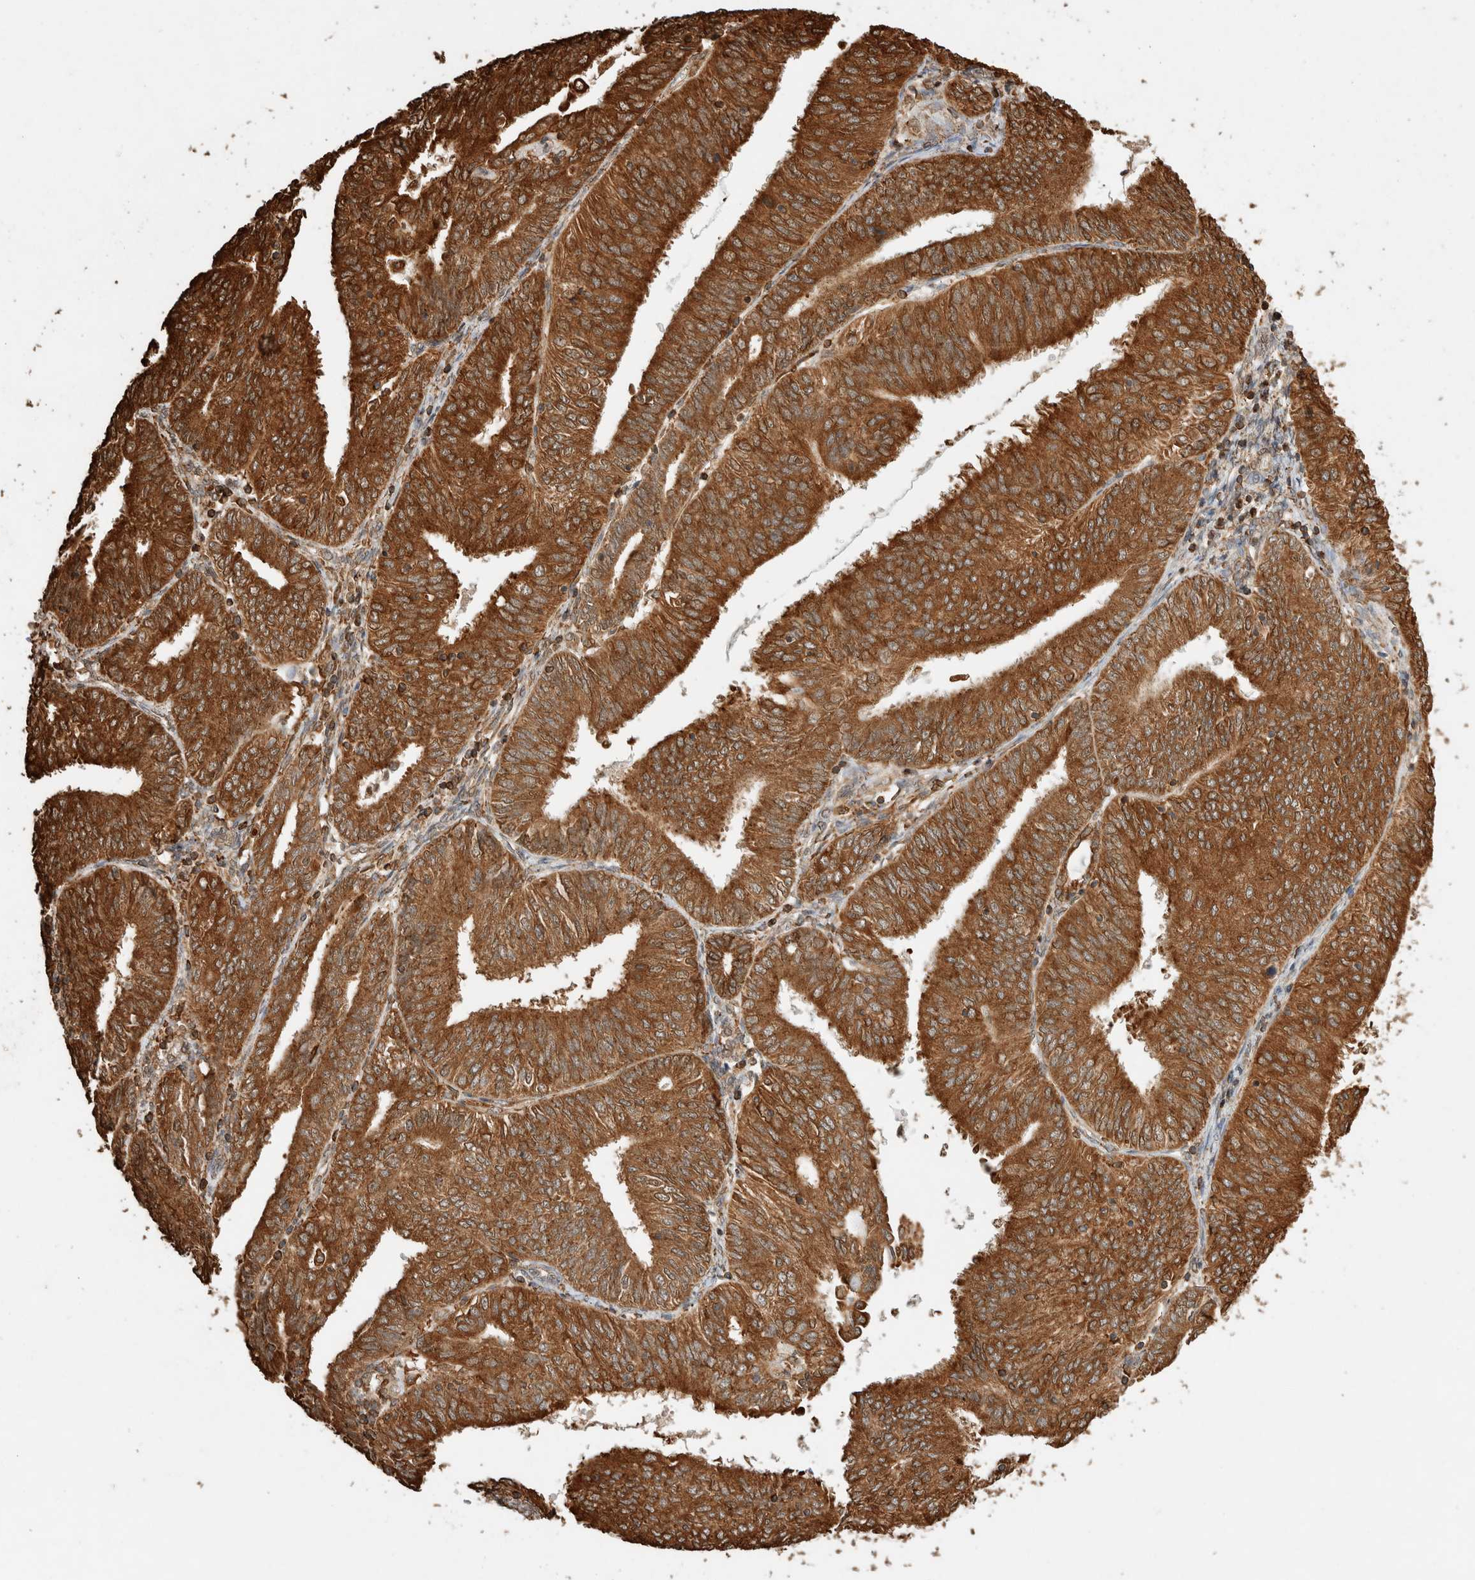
{"staining": {"intensity": "strong", "quantity": "25%-75%", "location": "cytoplasmic/membranous"}, "tissue": "endometrial cancer", "cell_type": "Tumor cells", "image_type": "cancer", "snomed": [{"axis": "morphology", "description": "Adenocarcinoma, NOS"}, {"axis": "topography", "description": "Endometrium"}], "caption": "Tumor cells show strong cytoplasmic/membranous staining in approximately 25%-75% of cells in endometrial cancer. (DAB (3,3'-diaminobenzidine) = brown stain, brightfield microscopy at high magnification).", "gene": "ERAP1", "patient": {"sex": "female", "age": 58}}